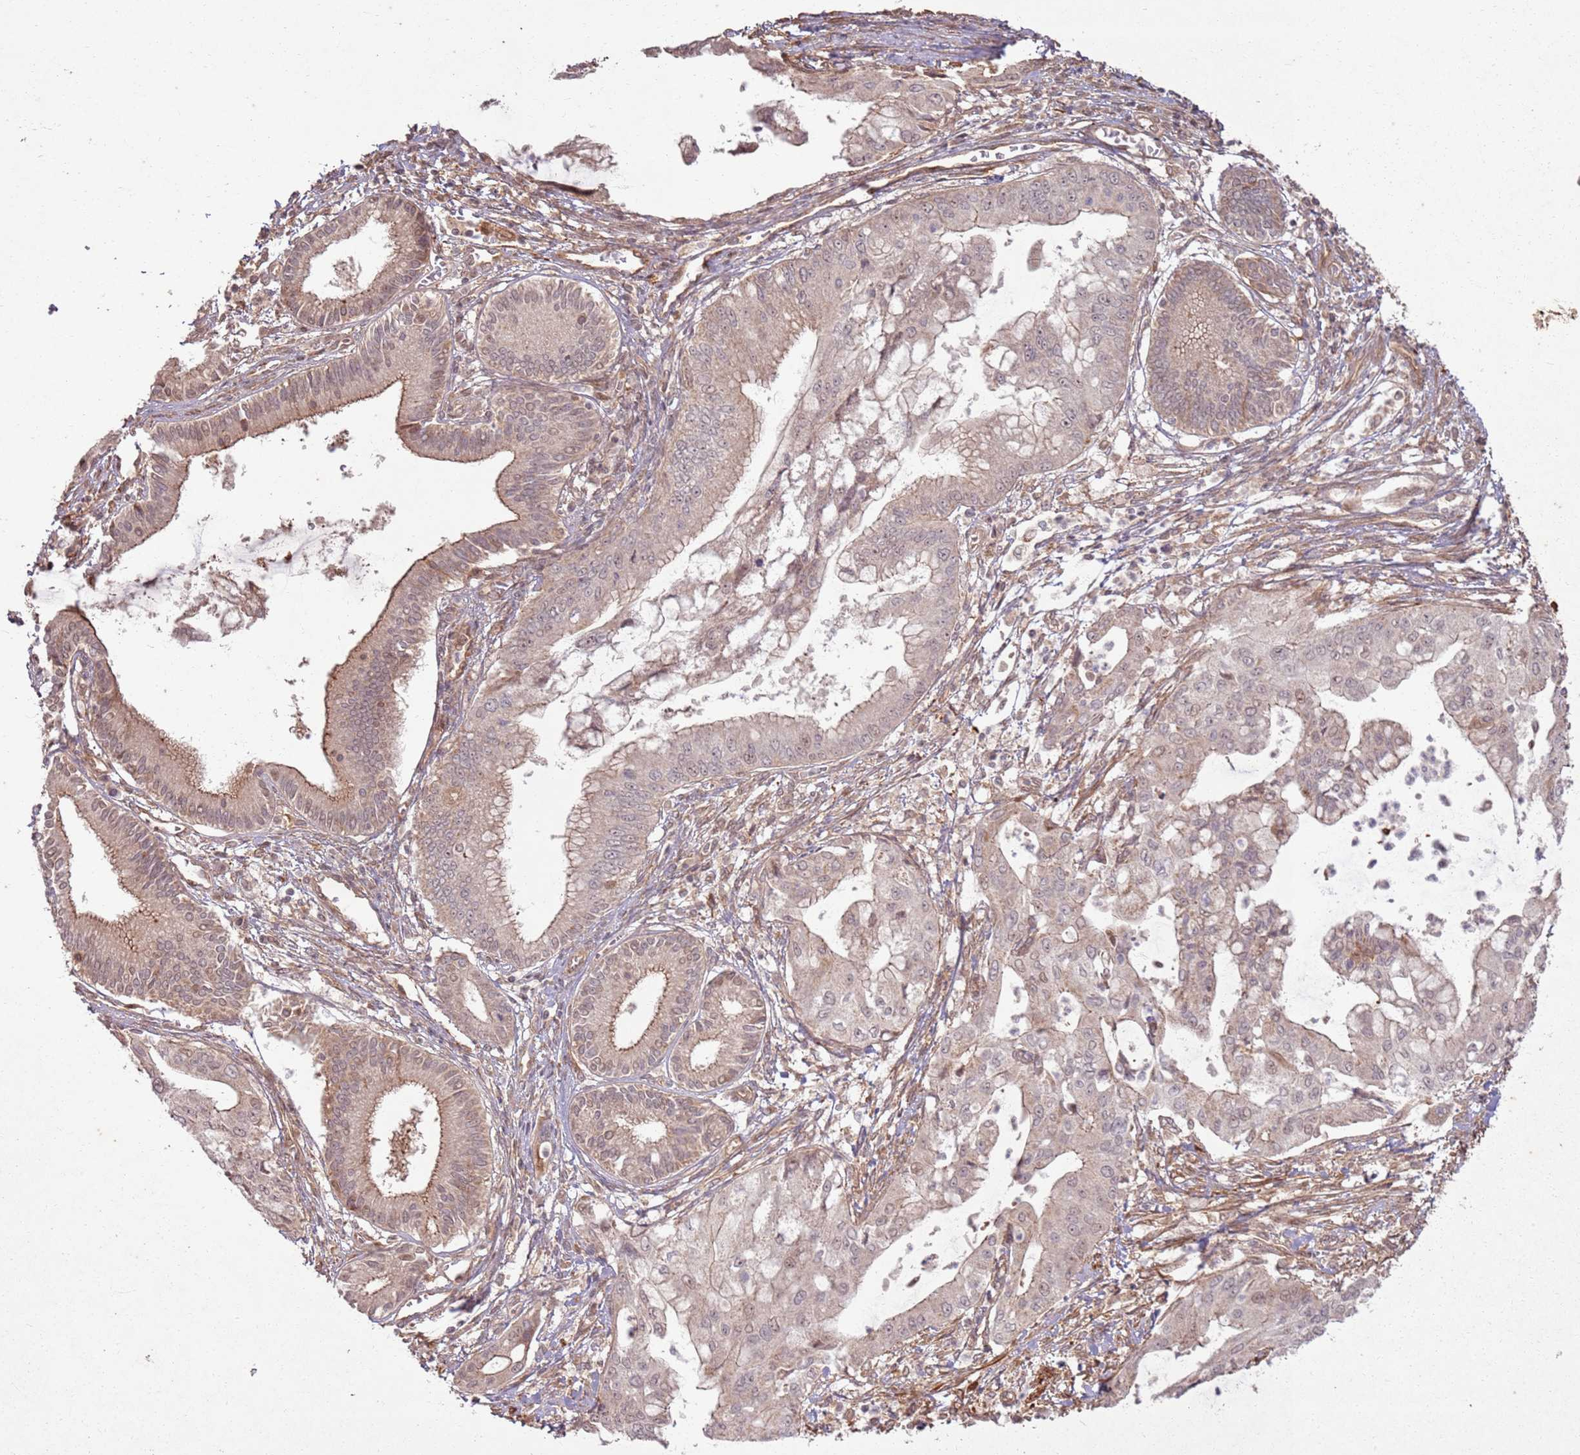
{"staining": {"intensity": "moderate", "quantity": "25%-75%", "location": "cytoplasmic/membranous,nuclear"}, "tissue": "pancreatic cancer", "cell_type": "Tumor cells", "image_type": "cancer", "snomed": [{"axis": "morphology", "description": "Adenocarcinoma, NOS"}, {"axis": "topography", "description": "Pancreas"}], "caption": "Immunohistochemical staining of human pancreatic cancer (adenocarcinoma) exhibits moderate cytoplasmic/membranous and nuclear protein staining in approximately 25%-75% of tumor cells. Nuclei are stained in blue.", "gene": "ZNF623", "patient": {"sex": "male", "age": 46}}